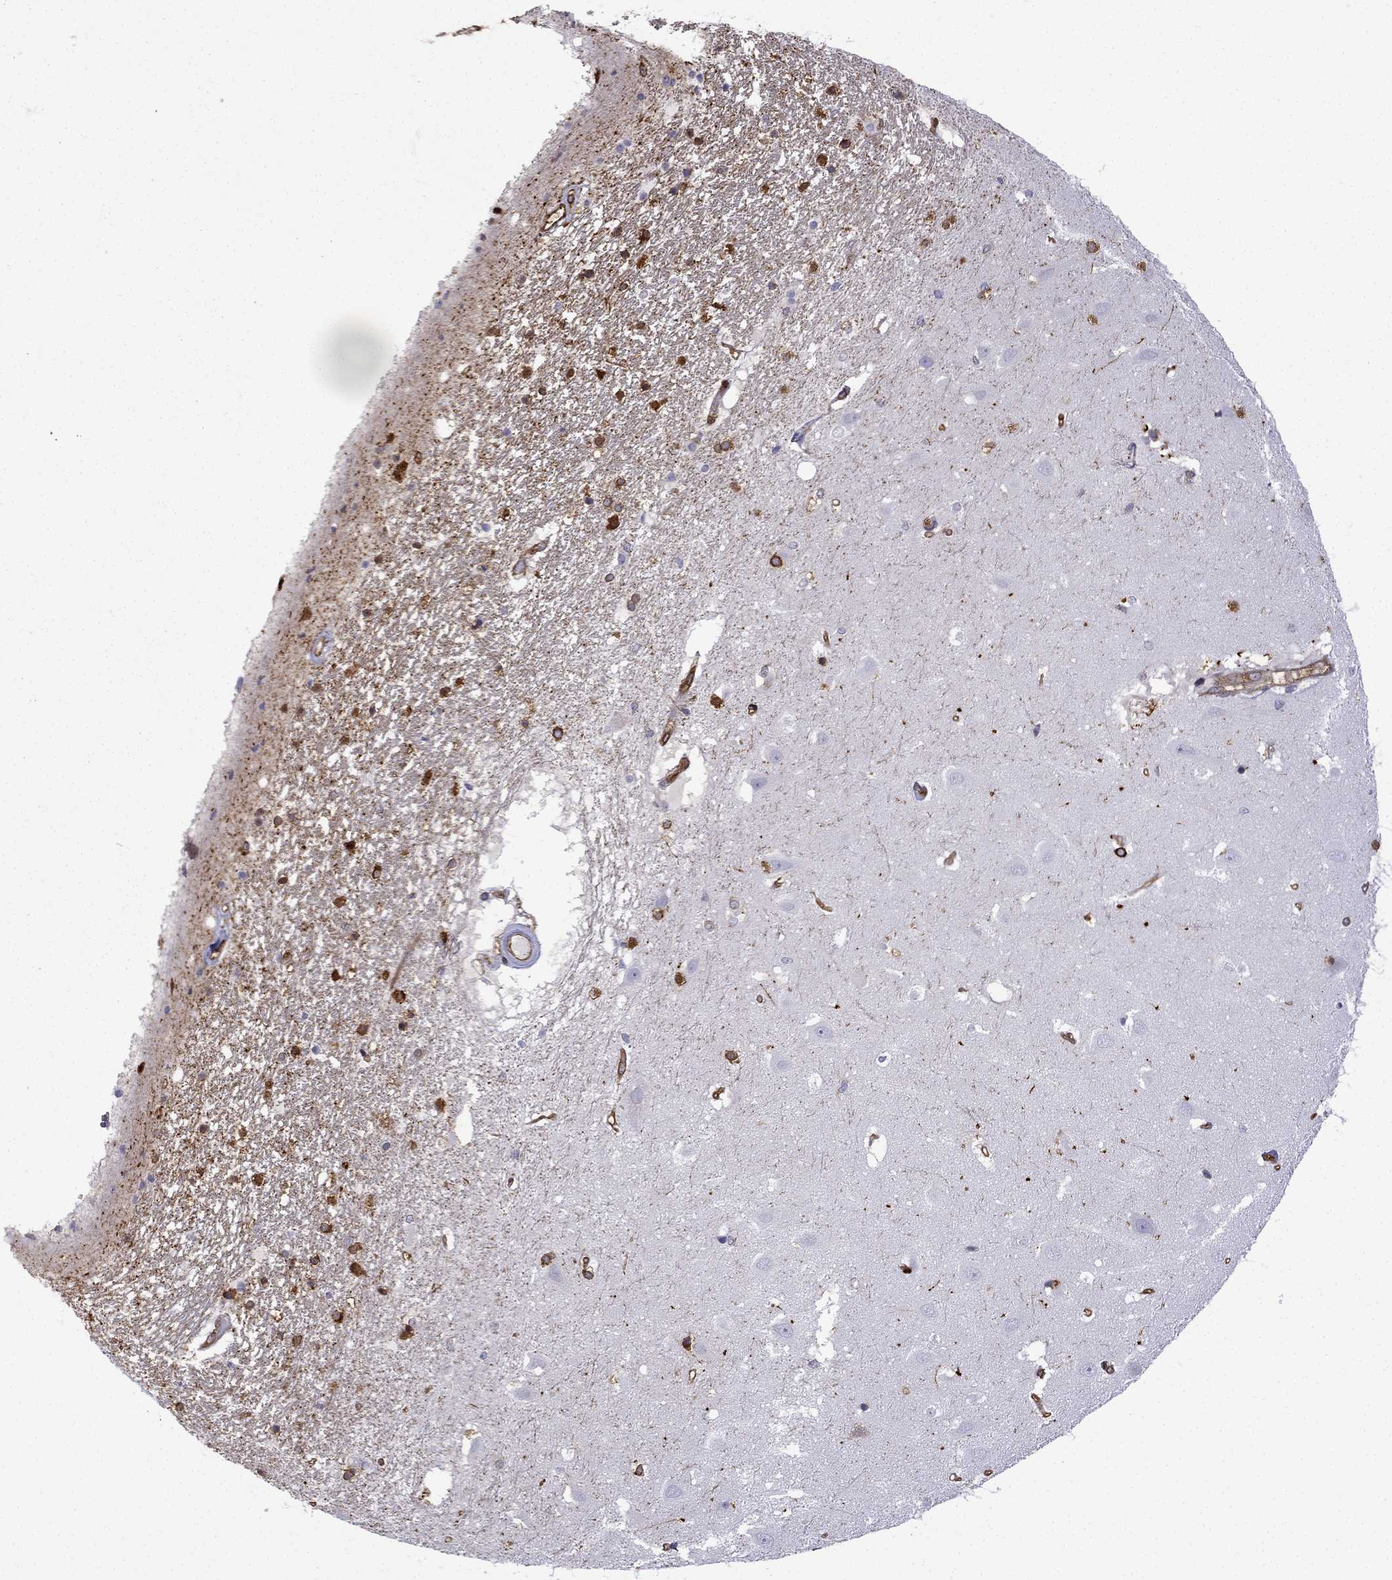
{"staining": {"intensity": "strong", "quantity": ">75%", "location": "cytoplasmic/membranous"}, "tissue": "hippocampus", "cell_type": "Glial cells", "image_type": "normal", "snomed": [{"axis": "morphology", "description": "Normal tissue, NOS"}, {"axis": "topography", "description": "Hippocampus"}], "caption": "A high-resolution image shows immunohistochemistry (IHC) staining of unremarkable hippocampus, which exhibits strong cytoplasmic/membranous staining in about >75% of glial cells.", "gene": "MAP4", "patient": {"sex": "male", "age": 44}}